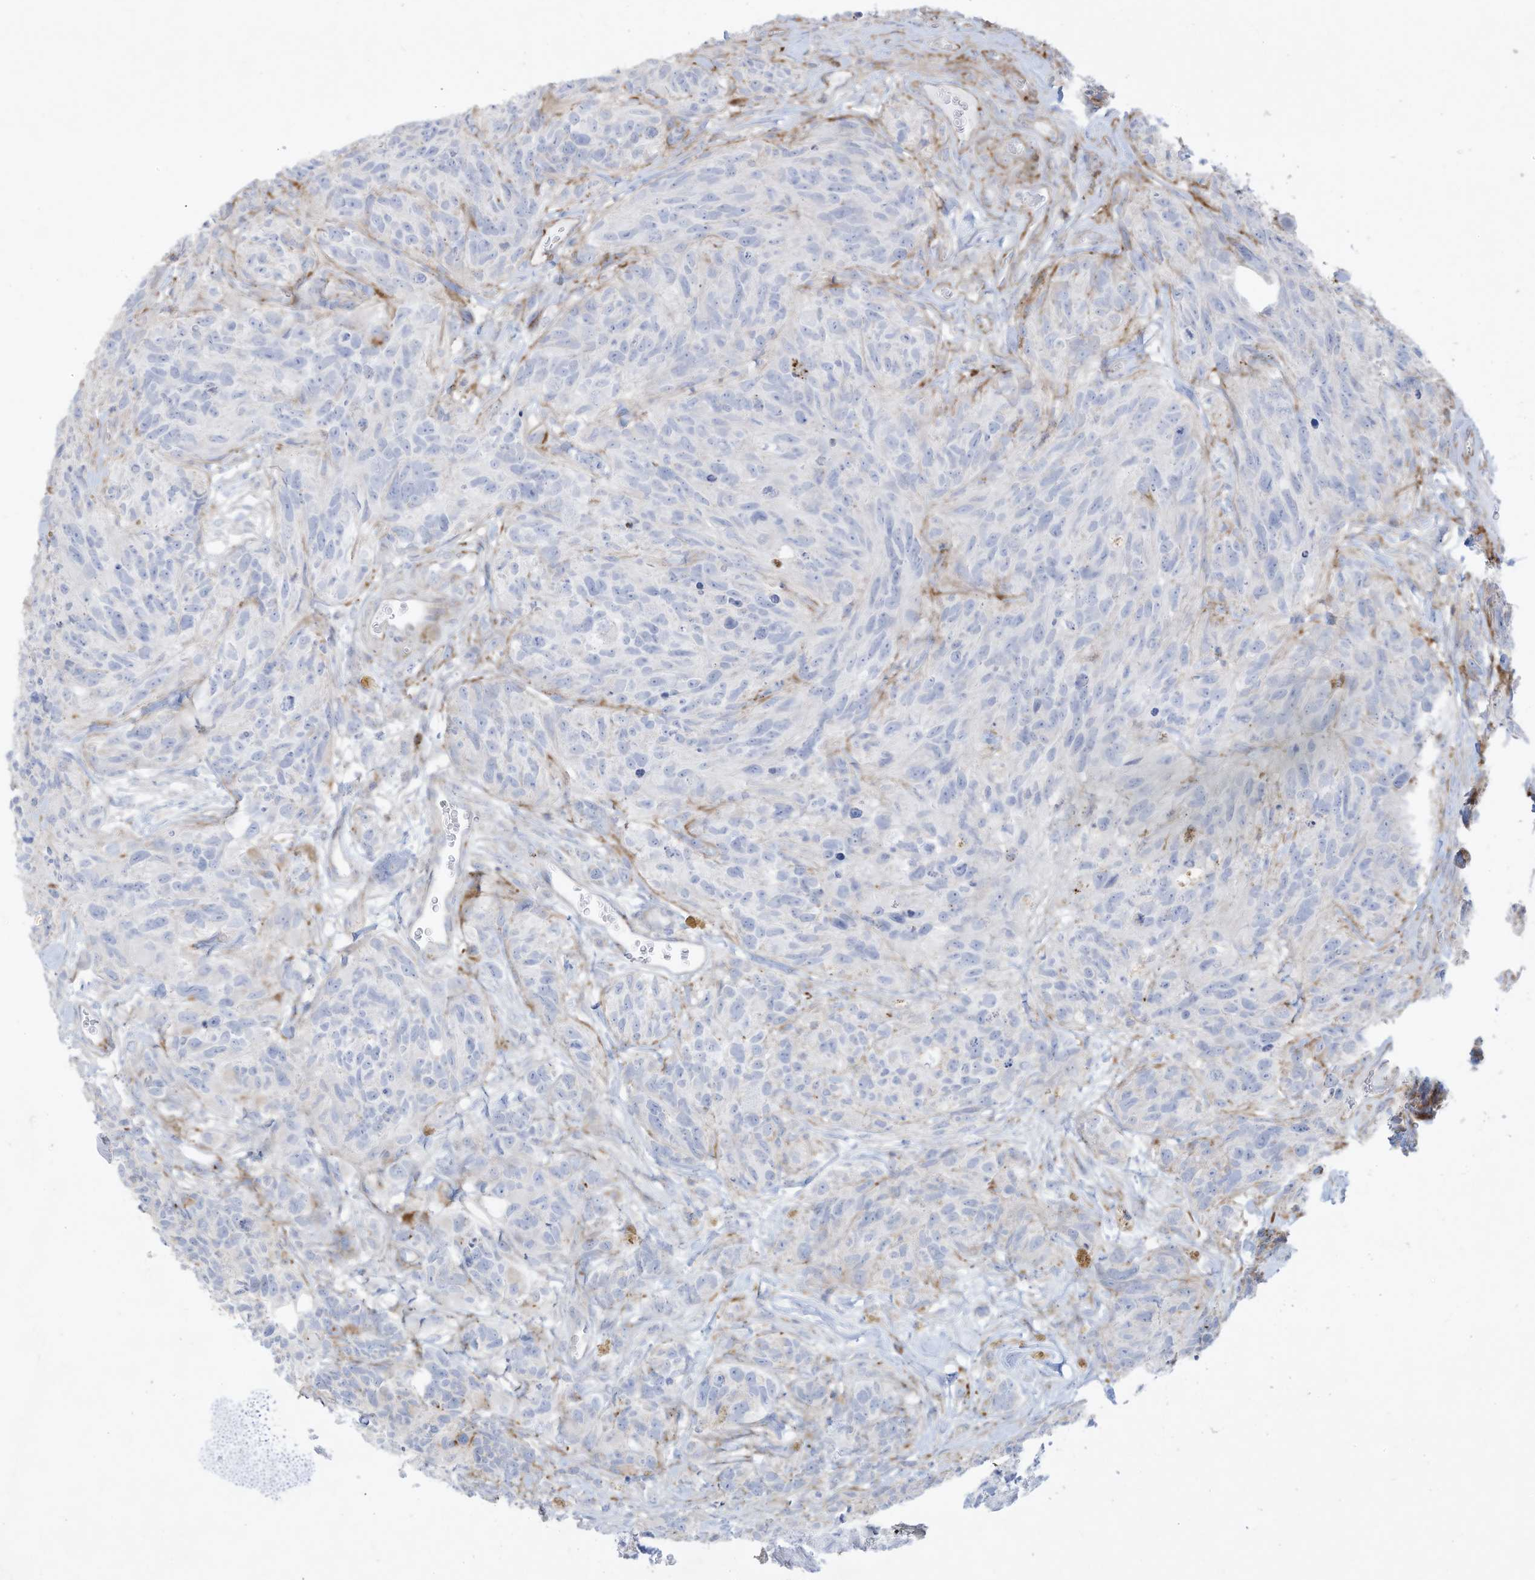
{"staining": {"intensity": "negative", "quantity": "none", "location": "none"}, "tissue": "glioma", "cell_type": "Tumor cells", "image_type": "cancer", "snomed": [{"axis": "morphology", "description": "Glioma, malignant, High grade"}, {"axis": "topography", "description": "Brain"}], "caption": "Immunohistochemical staining of human glioma demonstrates no significant expression in tumor cells.", "gene": "THNSL2", "patient": {"sex": "male", "age": 69}}